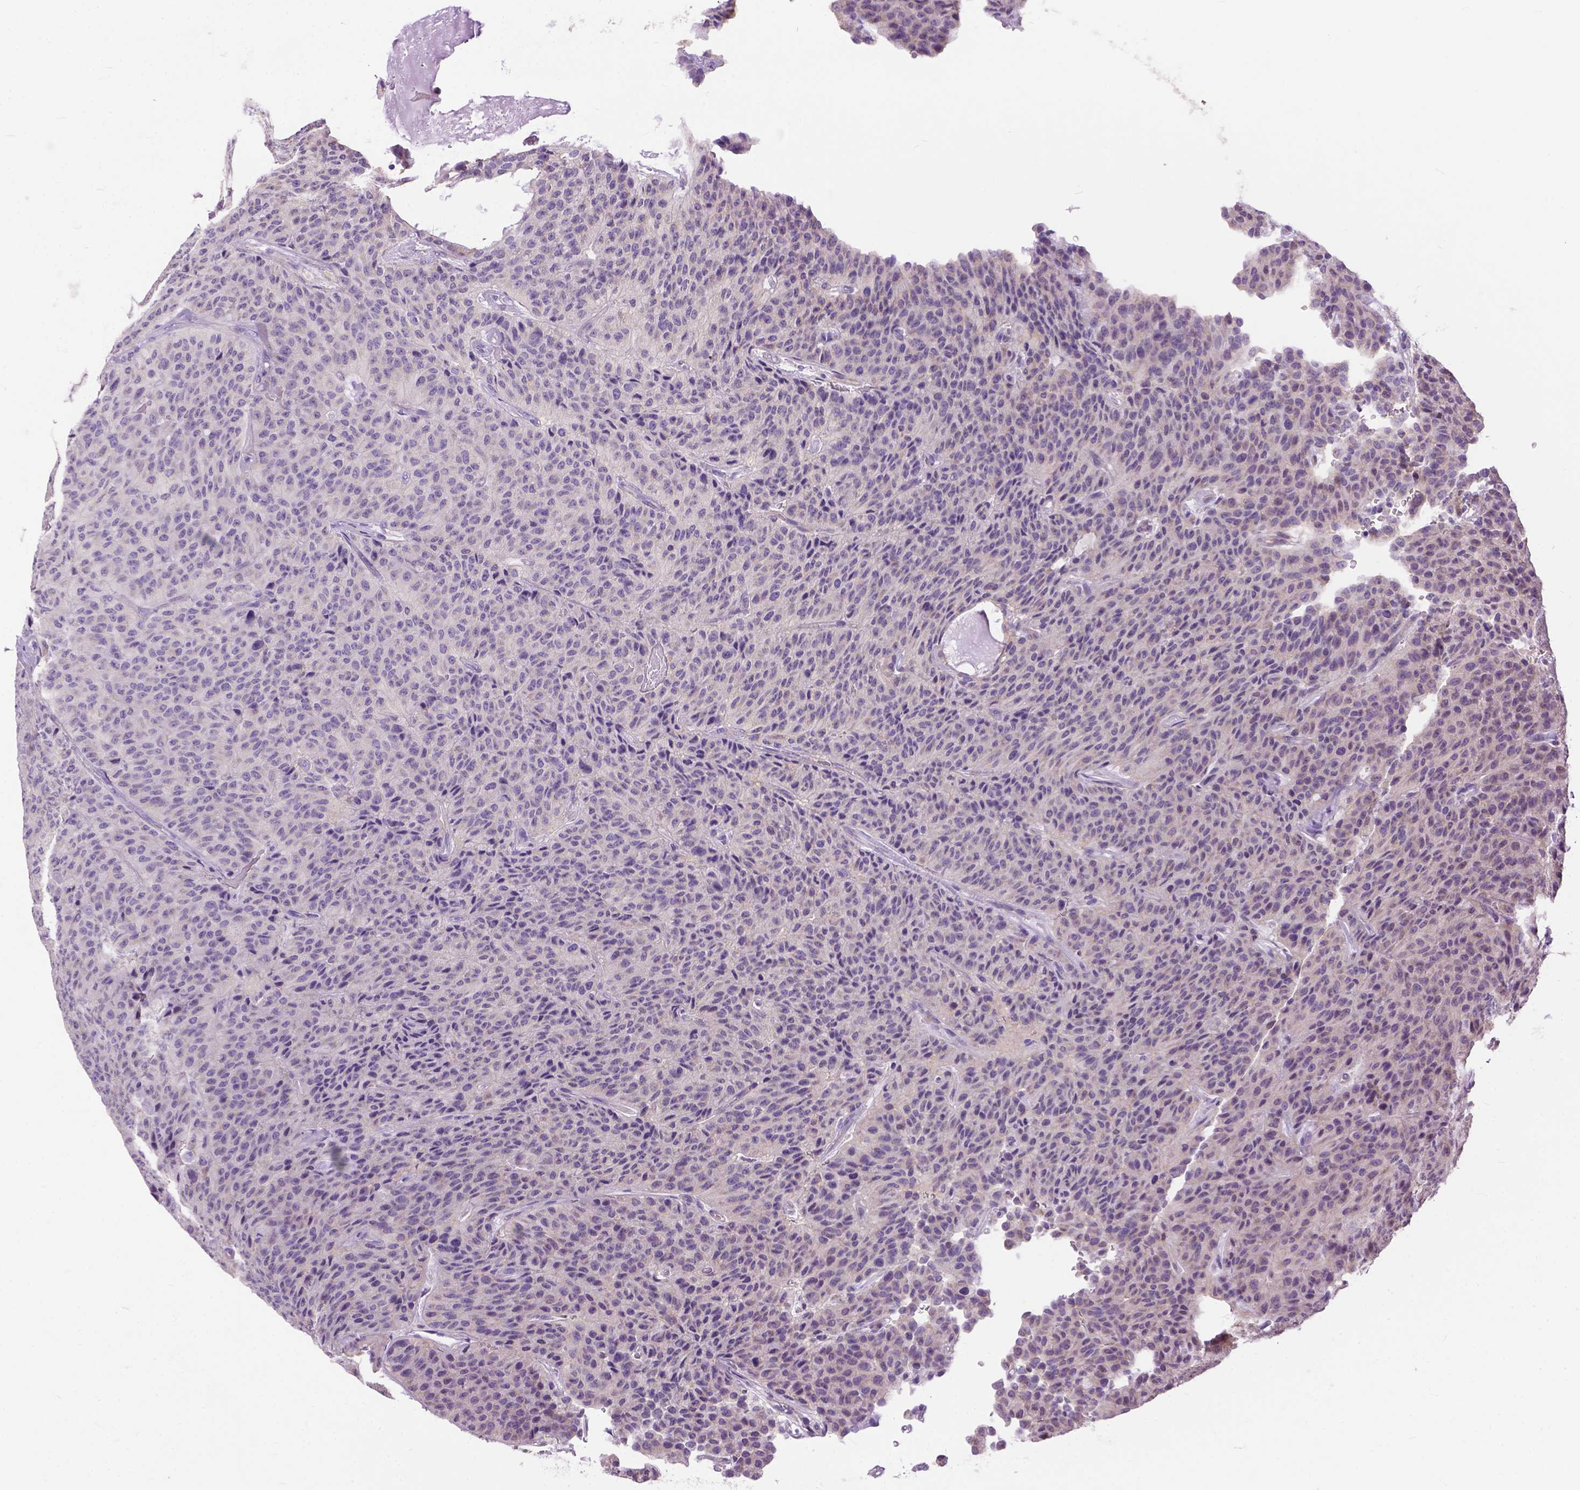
{"staining": {"intensity": "negative", "quantity": "none", "location": "none"}, "tissue": "carcinoid", "cell_type": "Tumor cells", "image_type": "cancer", "snomed": [{"axis": "morphology", "description": "Carcinoid, malignant, NOS"}, {"axis": "topography", "description": "Lung"}], "caption": "The image shows no staining of tumor cells in carcinoid.", "gene": "BANF2", "patient": {"sex": "male", "age": 71}}